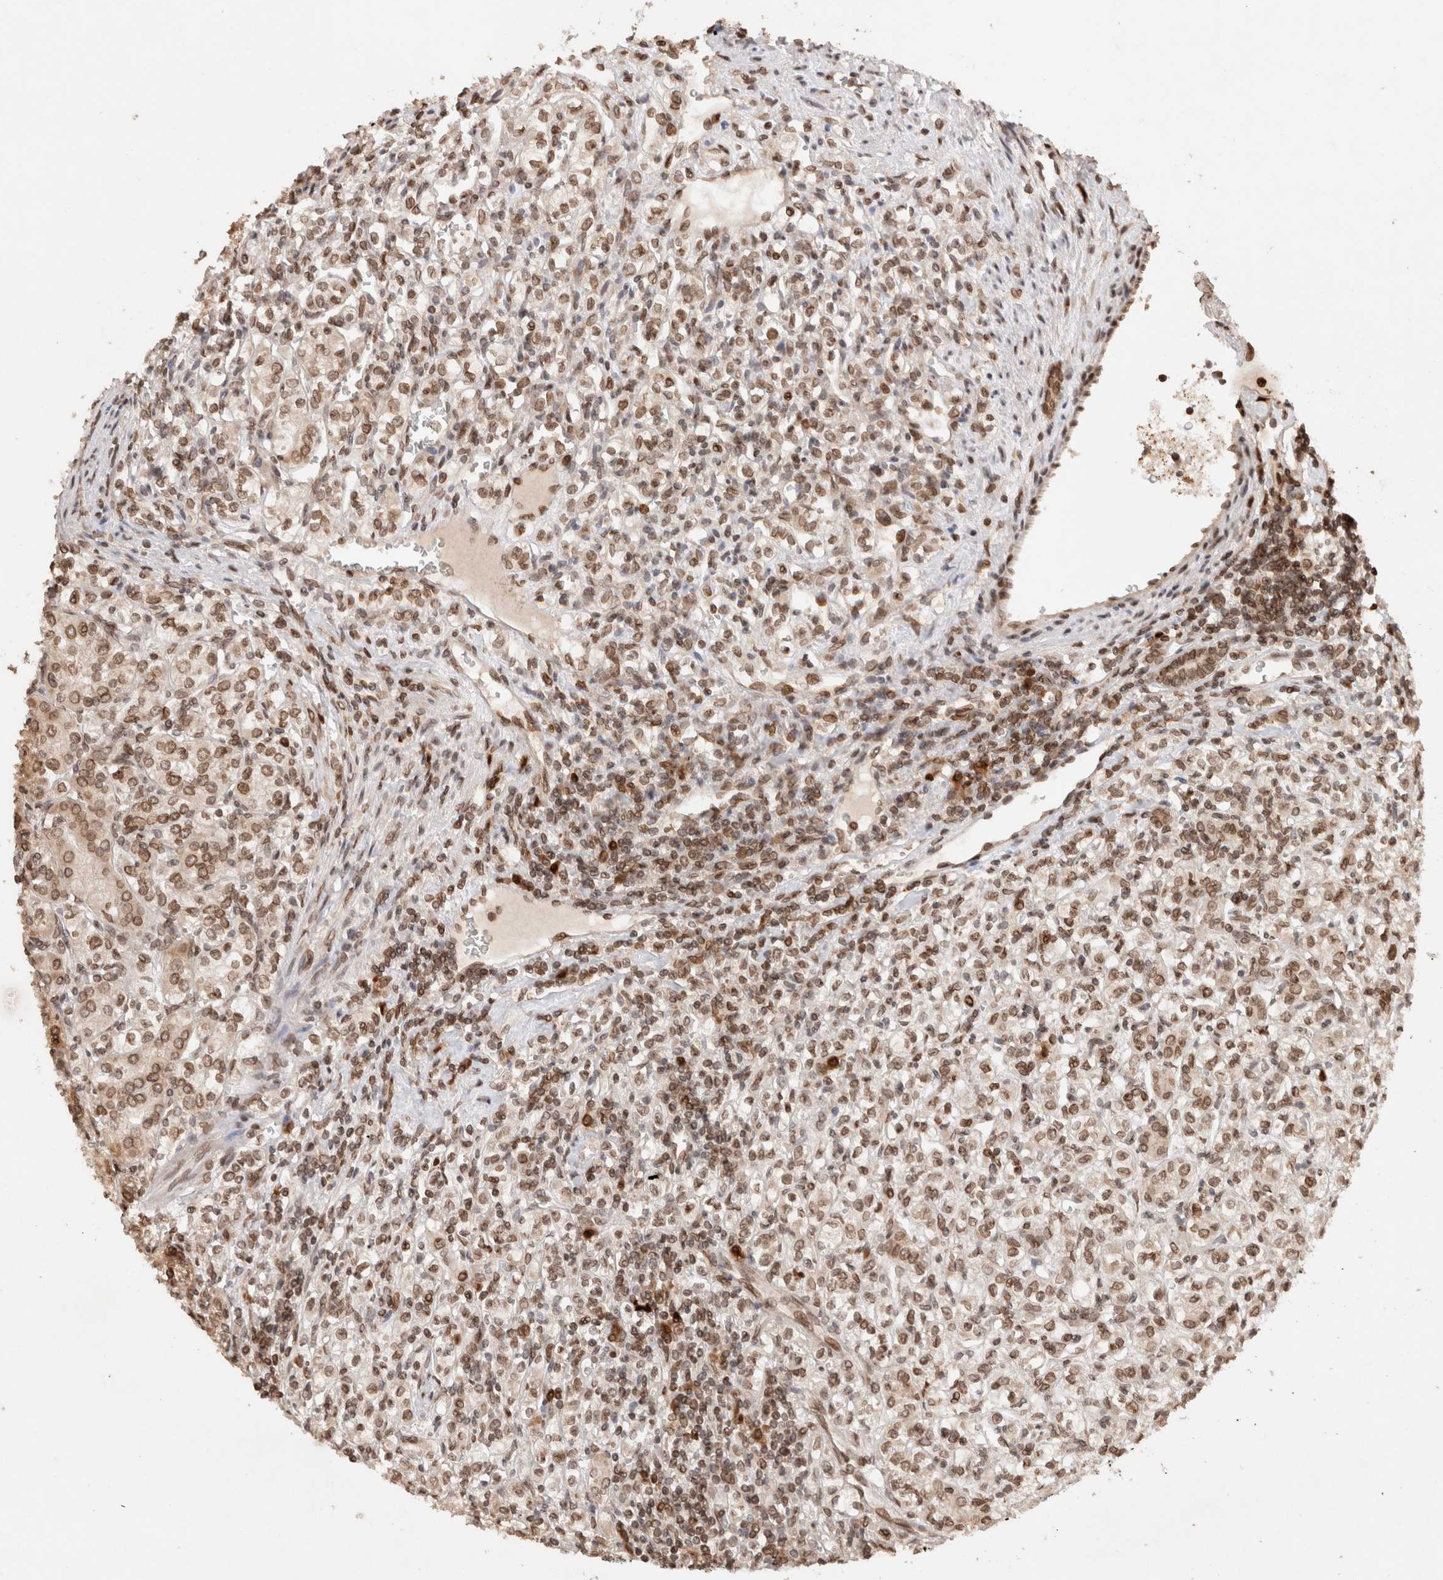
{"staining": {"intensity": "moderate", "quantity": ">75%", "location": "nuclear"}, "tissue": "renal cancer", "cell_type": "Tumor cells", "image_type": "cancer", "snomed": [{"axis": "morphology", "description": "Adenocarcinoma, NOS"}, {"axis": "topography", "description": "Kidney"}], "caption": "The photomicrograph shows a brown stain indicating the presence of a protein in the nuclear of tumor cells in renal cancer (adenocarcinoma).", "gene": "TPR", "patient": {"sex": "male", "age": 77}}